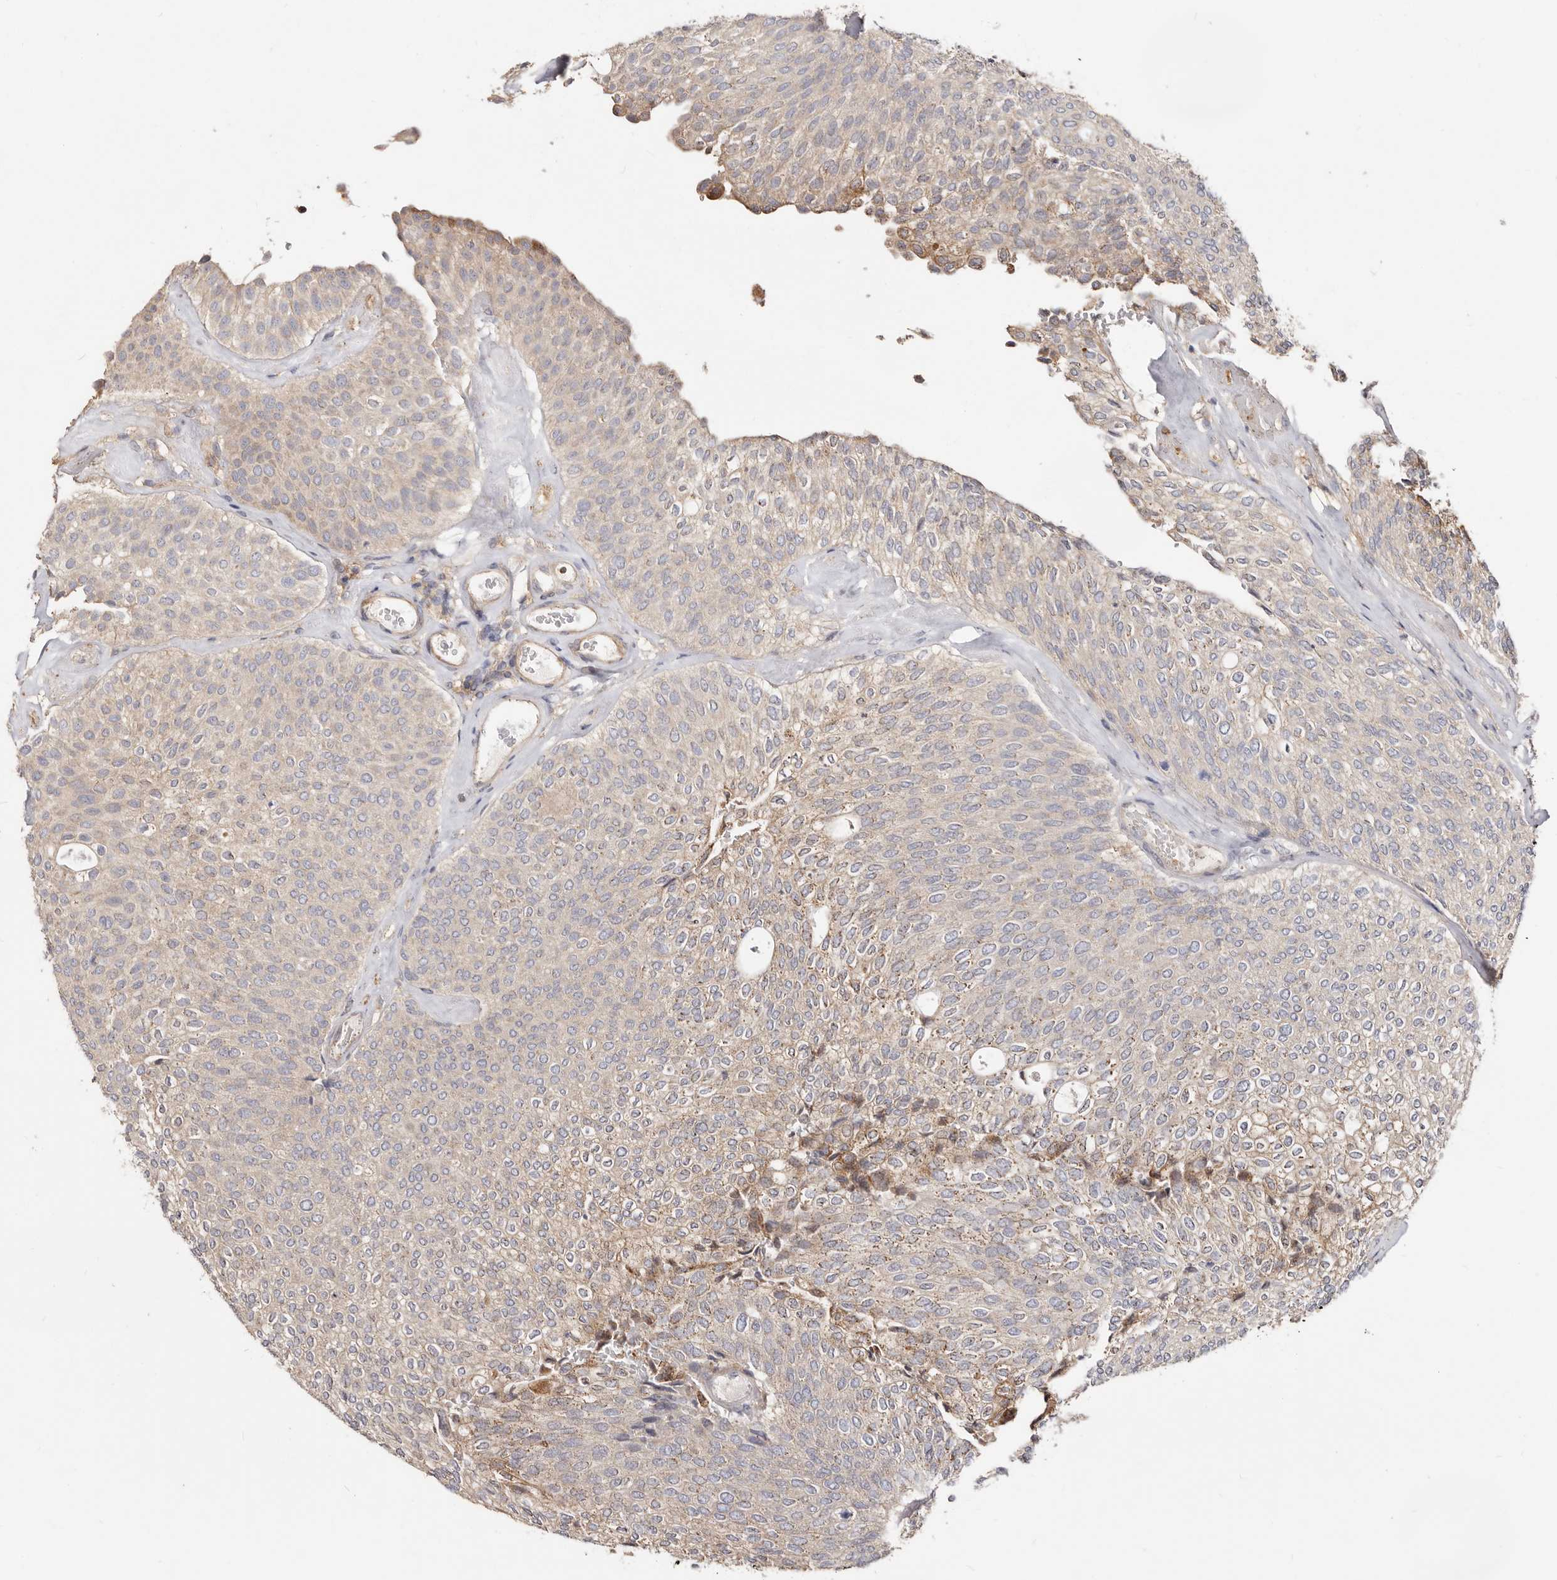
{"staining": {"intensity": "weak", "quantity": "<25%", "location": "cytoplasmic/membranous"}, "tissue": "urothelial cancer", "cell_type": "Tumor cells", "image_type": "cancer", "snomed": [{"axis": "morphology", "description": "Urothelial carcinoma, Low grade"}, {"axis": "topography", "description": "Urinary bladder"}], "caption": "Human urothelial cancer stained for a protein using immunohistochemistry reveals no staining in tumor cells.", "gene": "LRRC25", "patient": {"sex": "female", "age": 79}}